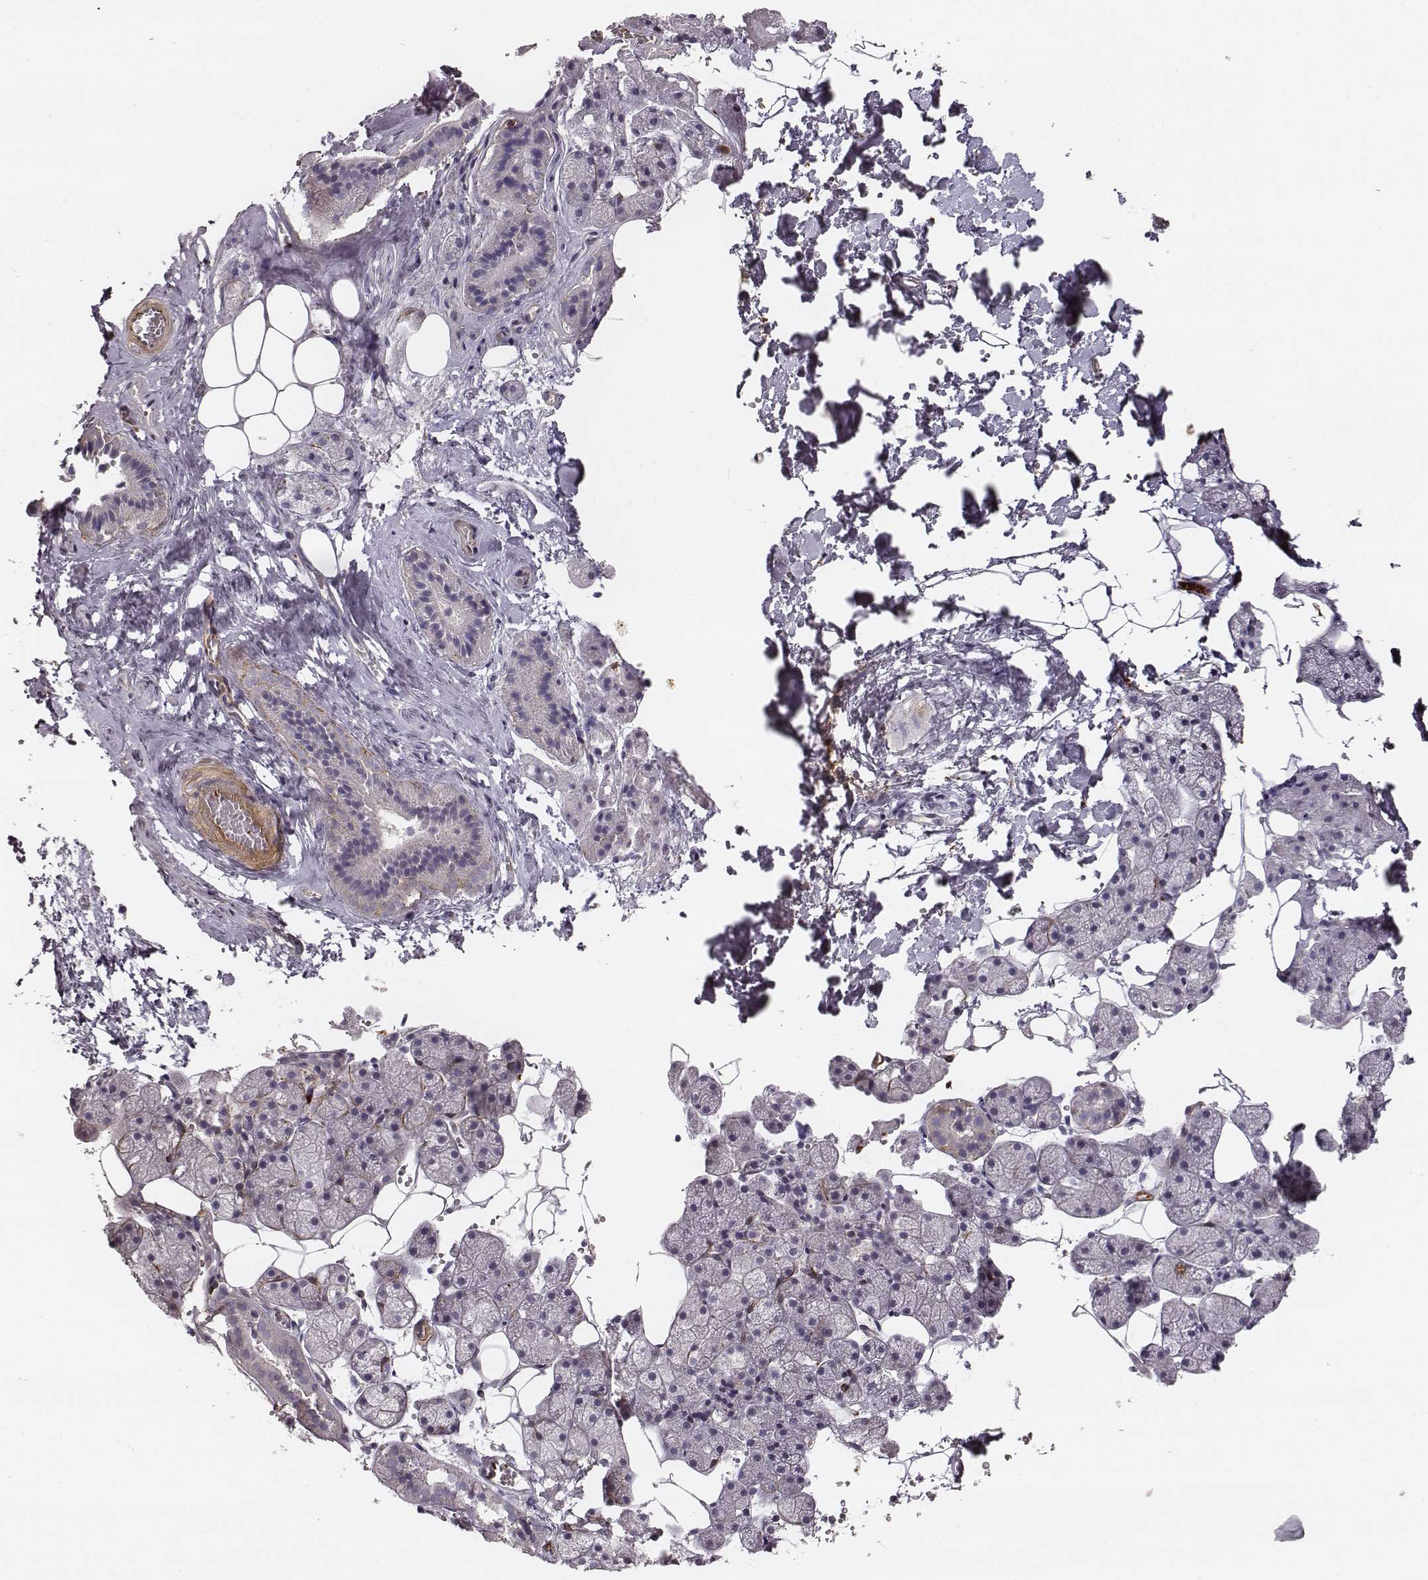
{"staining": {"intensity": "negative", "quantity": "none", "location": "none"}, "tissue": "salivary gland", "cell_type": "Glandular cells", "image_type": "normal", "snomed": [{"axis": "morphology", "description": "Normal tissue, NOS"}, {"axis": "topography", "description": "Salivary gland"}], "caption": "An image of human salivary gland is negative for staining in glandular cells. (Brightfield microscopy of DAB IHC at high magnification).", "gene": "ZYX", "patient": {"sex": "male", "age": 38}}